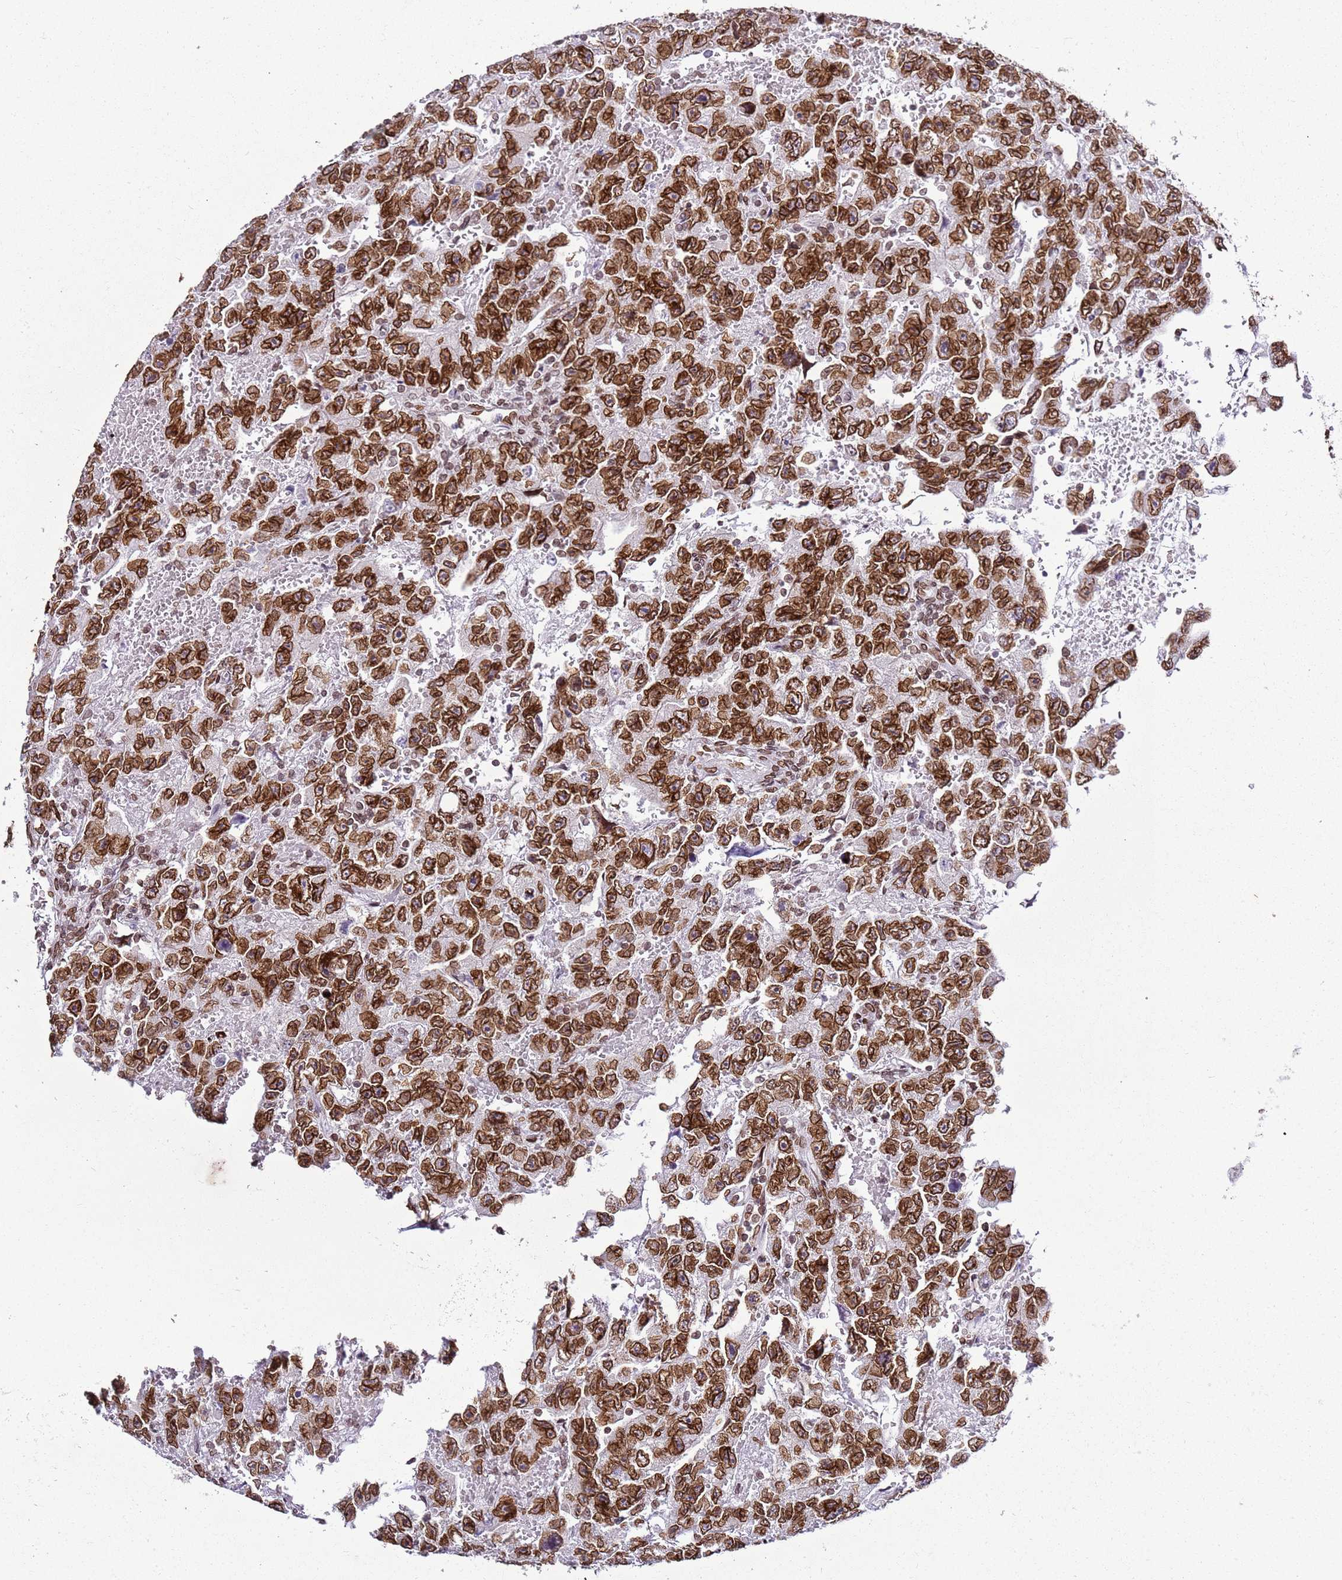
{"staining": {"intensity": "moderate", "quantity": ">75%", "location": "cytoplasmic/membranous,nuclear"}, "tissue": "testis cancer", "cell_type": "Tumor cells", "image_type": "cancer", "snomed": [{"axis": "morphology", "description": "Carcinoma, Embryonal, NOS"}, {"axis": "topography", "description": "Testis"}], "caption": "Testis cancer stained with immunohistochemistry (IHC) demonstrates moderate cytoplasmic/membranous and nuclear positivity in approximately >75% of tumor cells.", "gene": "POU6F1", "patient": {"sex": "male", "age": 45}}